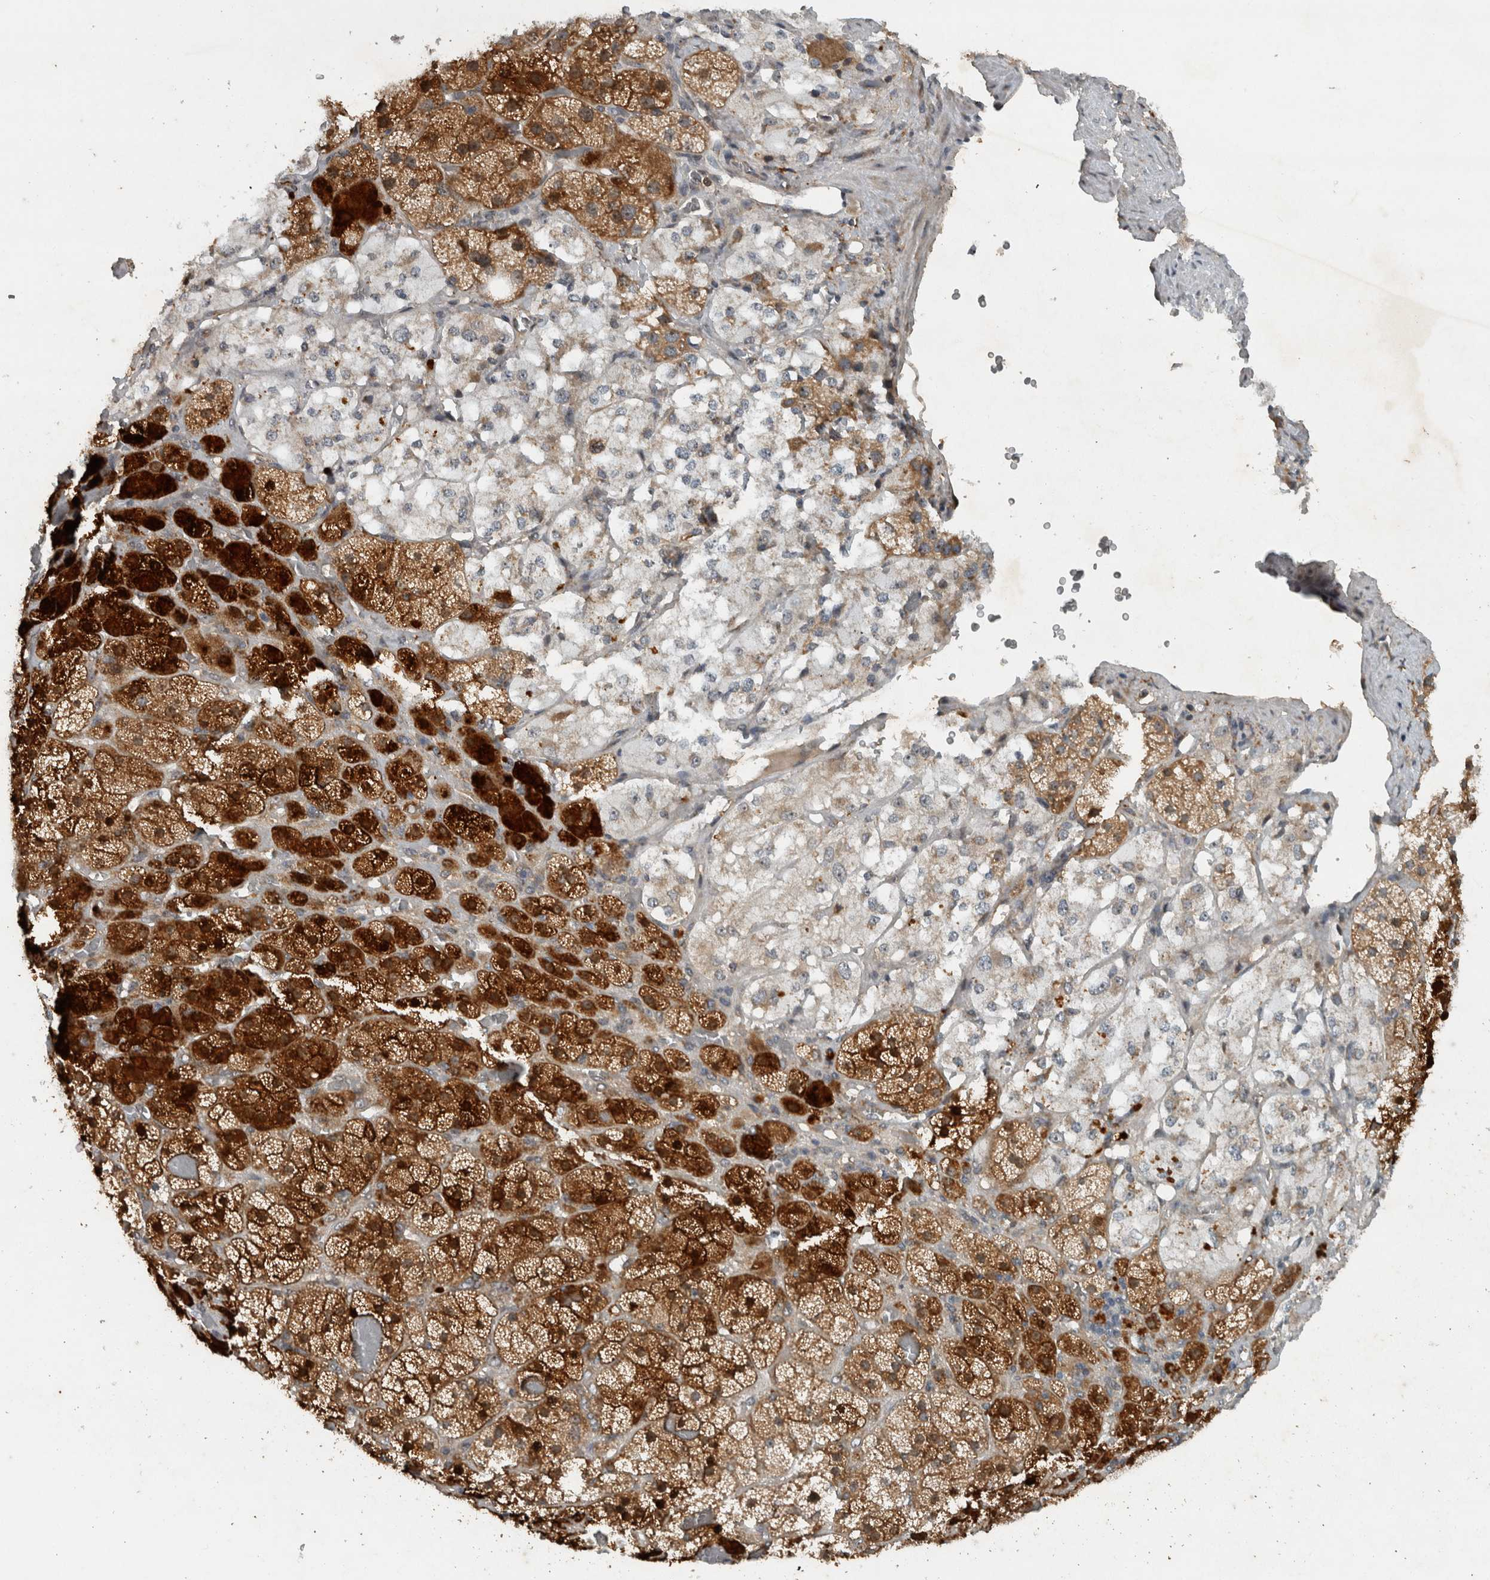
{"staining": {"intensity": "strong", "quantity": ">75%", "location": "cytoplasmic/membranous,nuclear"}, "tissue": "adrenal gland", "cell_type": "Glandular cells", "image_type": "normal", "snomed": [{"axis": "morphology", "description": "Normal tissue, NOS"}, {"axis": "topography", "description": "Adrenal gland"}], "caption": "A brown stain labels strong cytoplasmic/membranous,nuclear positivity of a protein in glandular cells of unremarkable adrenal gland. The staining was performed using DAB, with brown indicating positive protein expression. Nuclei are stained blue with hematoxylin.", "gene": "GPR137B", "patient": {"sex": "male", "age": 57}}